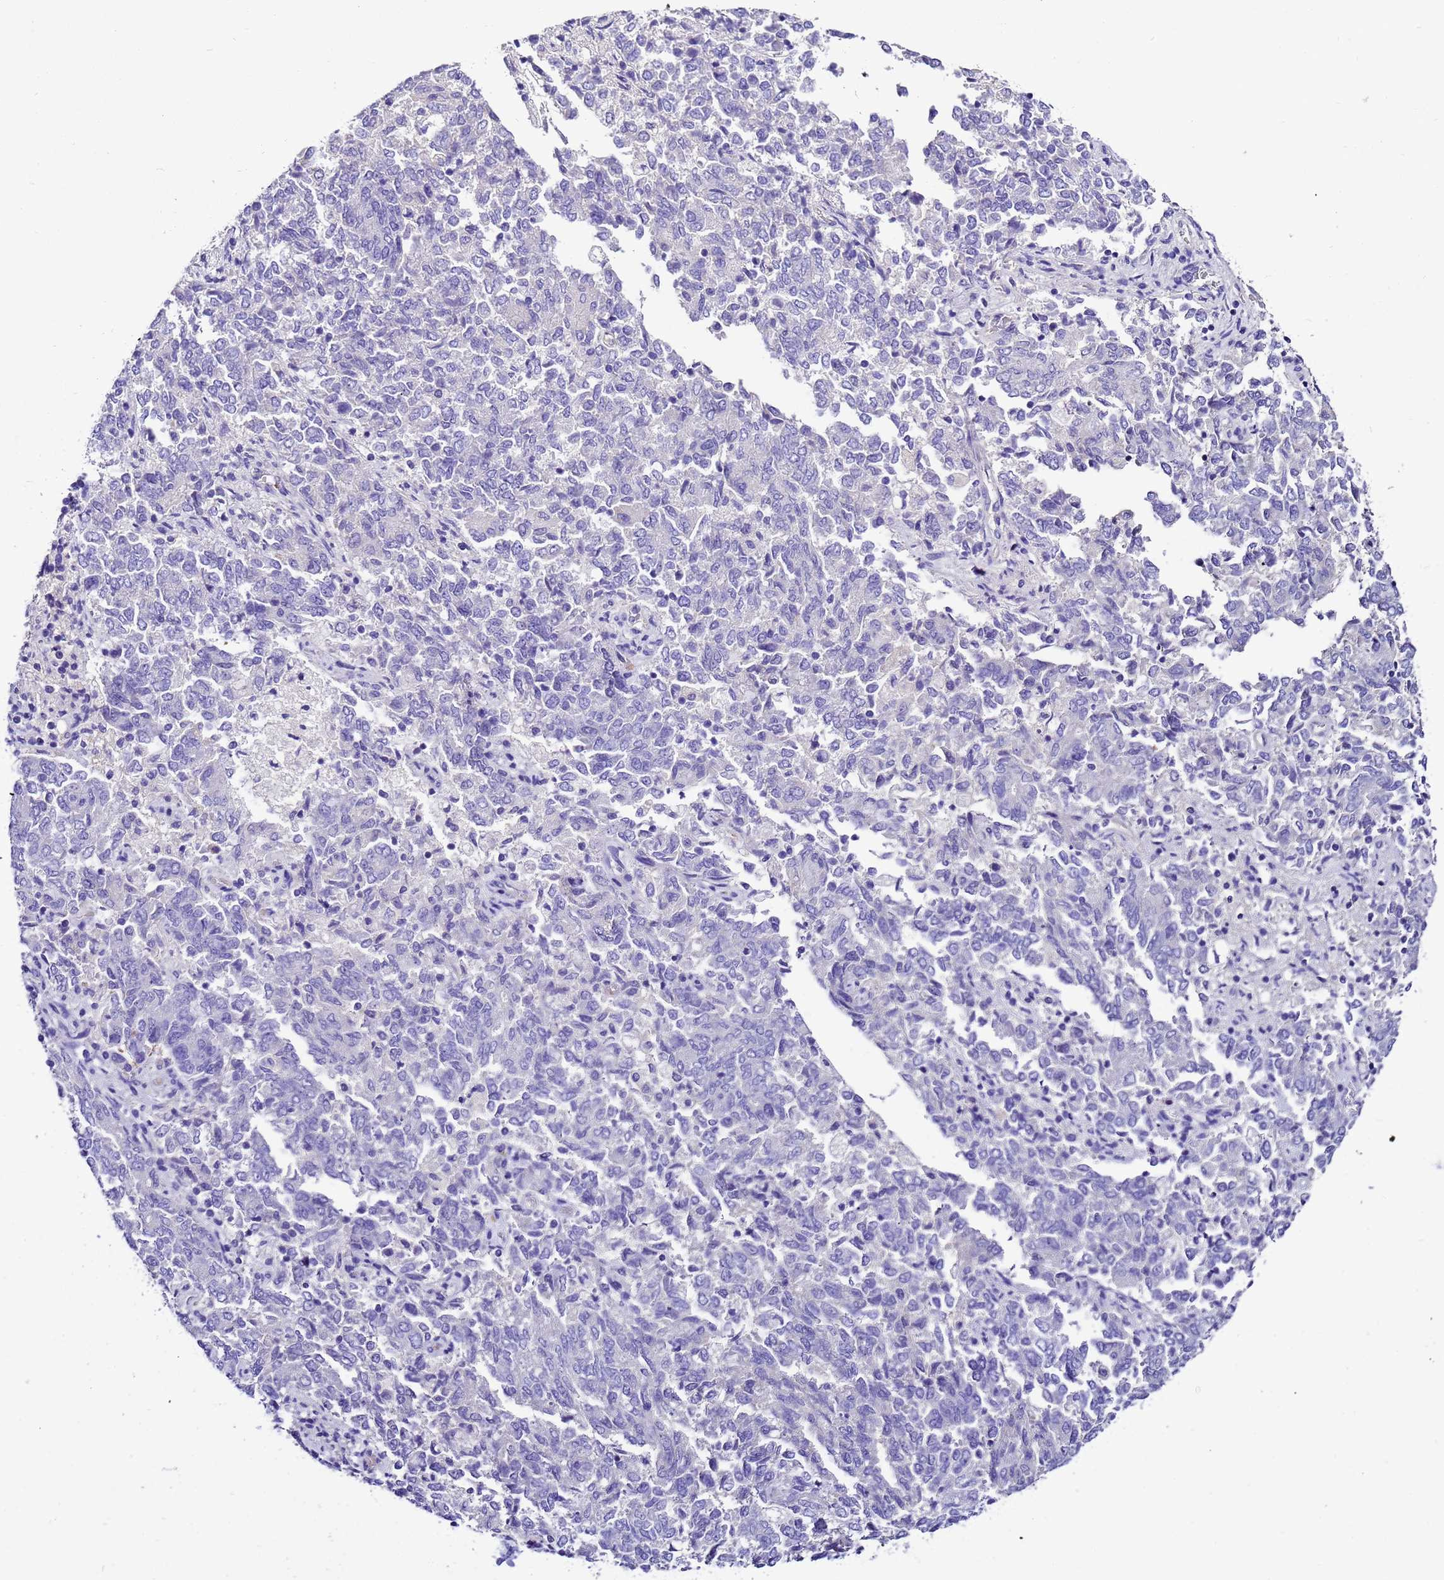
{"staining": {"intensity": "negative", "quantity": "none", "location": "none"}, "tissue": "endometrial cancer", "cell_type": "Tumor cells", "image_type": "cancer", "snomed": [{"axis": "morphology", "description": "Adenocarcinoma, NOS"}, {"axis": "topography", "description": "Endometrium"}], "caption": "A high-resolution micrograph shows immunohistochemistry staining of endometrial adenocarcinoma, which reveals no significant staining in tumor cells.", "gene": "UGT2A1", "patient": {"sex": "female", "age": 80}}